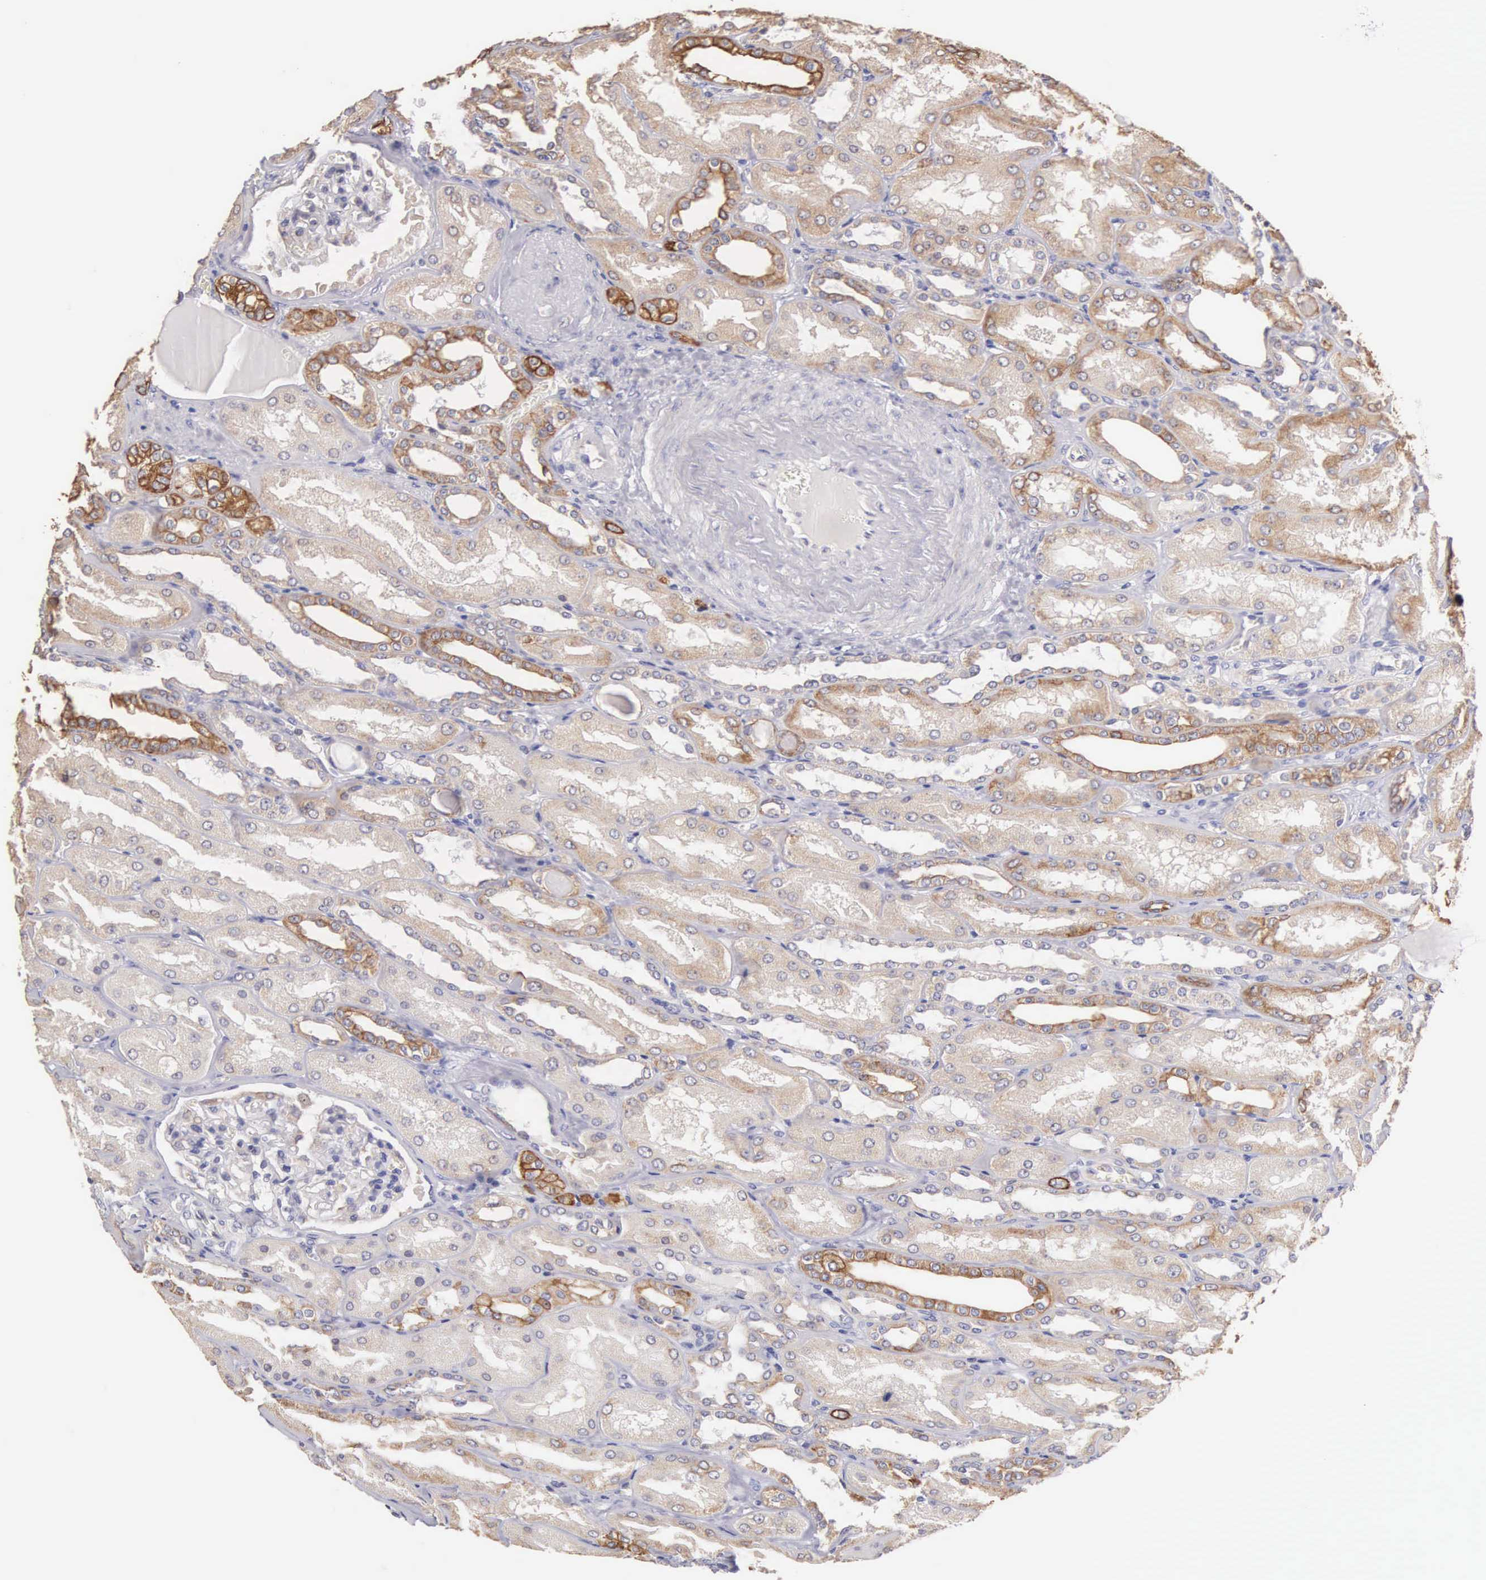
{"staining": {"intensity": "weak", "quantity": "<25%", "location": "cytoplasmic/membranous"}, "tissue": "kidney", "cell_type": "Cells in glomeruli", "image_type": "normal", "snomed": [{"axis": "morphology", "description": "Normal tissue, NOS"}, {"axis": "topography", "description": "Kidney"}], "caption": "Kidney was stained to show a protein in brown. There is no significant staining in cells in glomeruli. (DAB (3,3'-diaminobenzidine) immunohistochemistry (IHC), high magnification).", "gene": "PIR", "patient": {"sex": "male", "age": 61}}